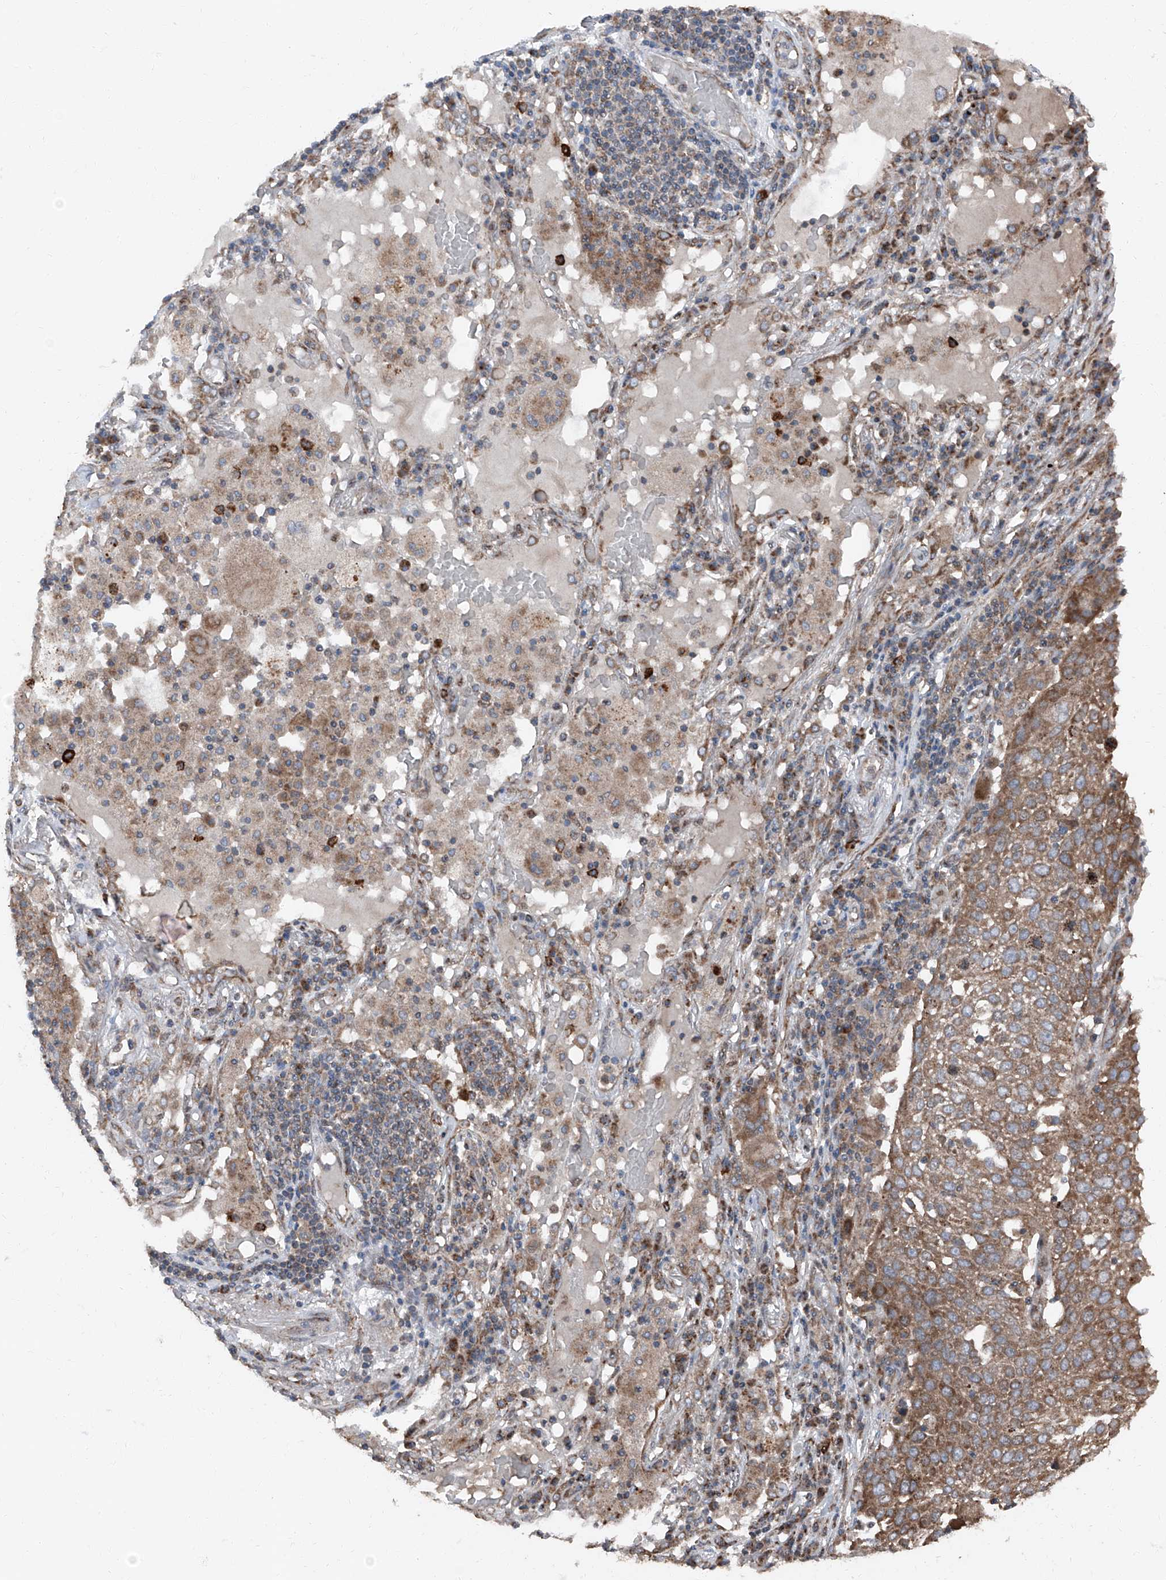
{"staining": {"intensity": "moderate", "quantity": ">75%", "location": "cytoplasmic/membranous"}, "tissue": "lung cancer", "cell_type": "Tumor cells", "image_type": "cancer", "snomed": [{"axis": "morphology", "description": "Squamous cell carcinoma, NOS"}, {"axis": "topography", "description": "Lung"}], "caption": "Immunohistochemistry (IHC) (DAB (3,3'-diaminobenzidine)) staining of human lung cancer (squamous cell carcinoma) exhibits moderate cytoplasmic/membranous protein positivity in about >75% of tumor cells. The staining is performed using DAB (3,3'-diaminobenzidine) brown chromogen to label protein expression. The nuclei are counter-stained blue using hematoxylin.", "gene": "LIMK1", "patient": {"sex": "male", "age": 65}}